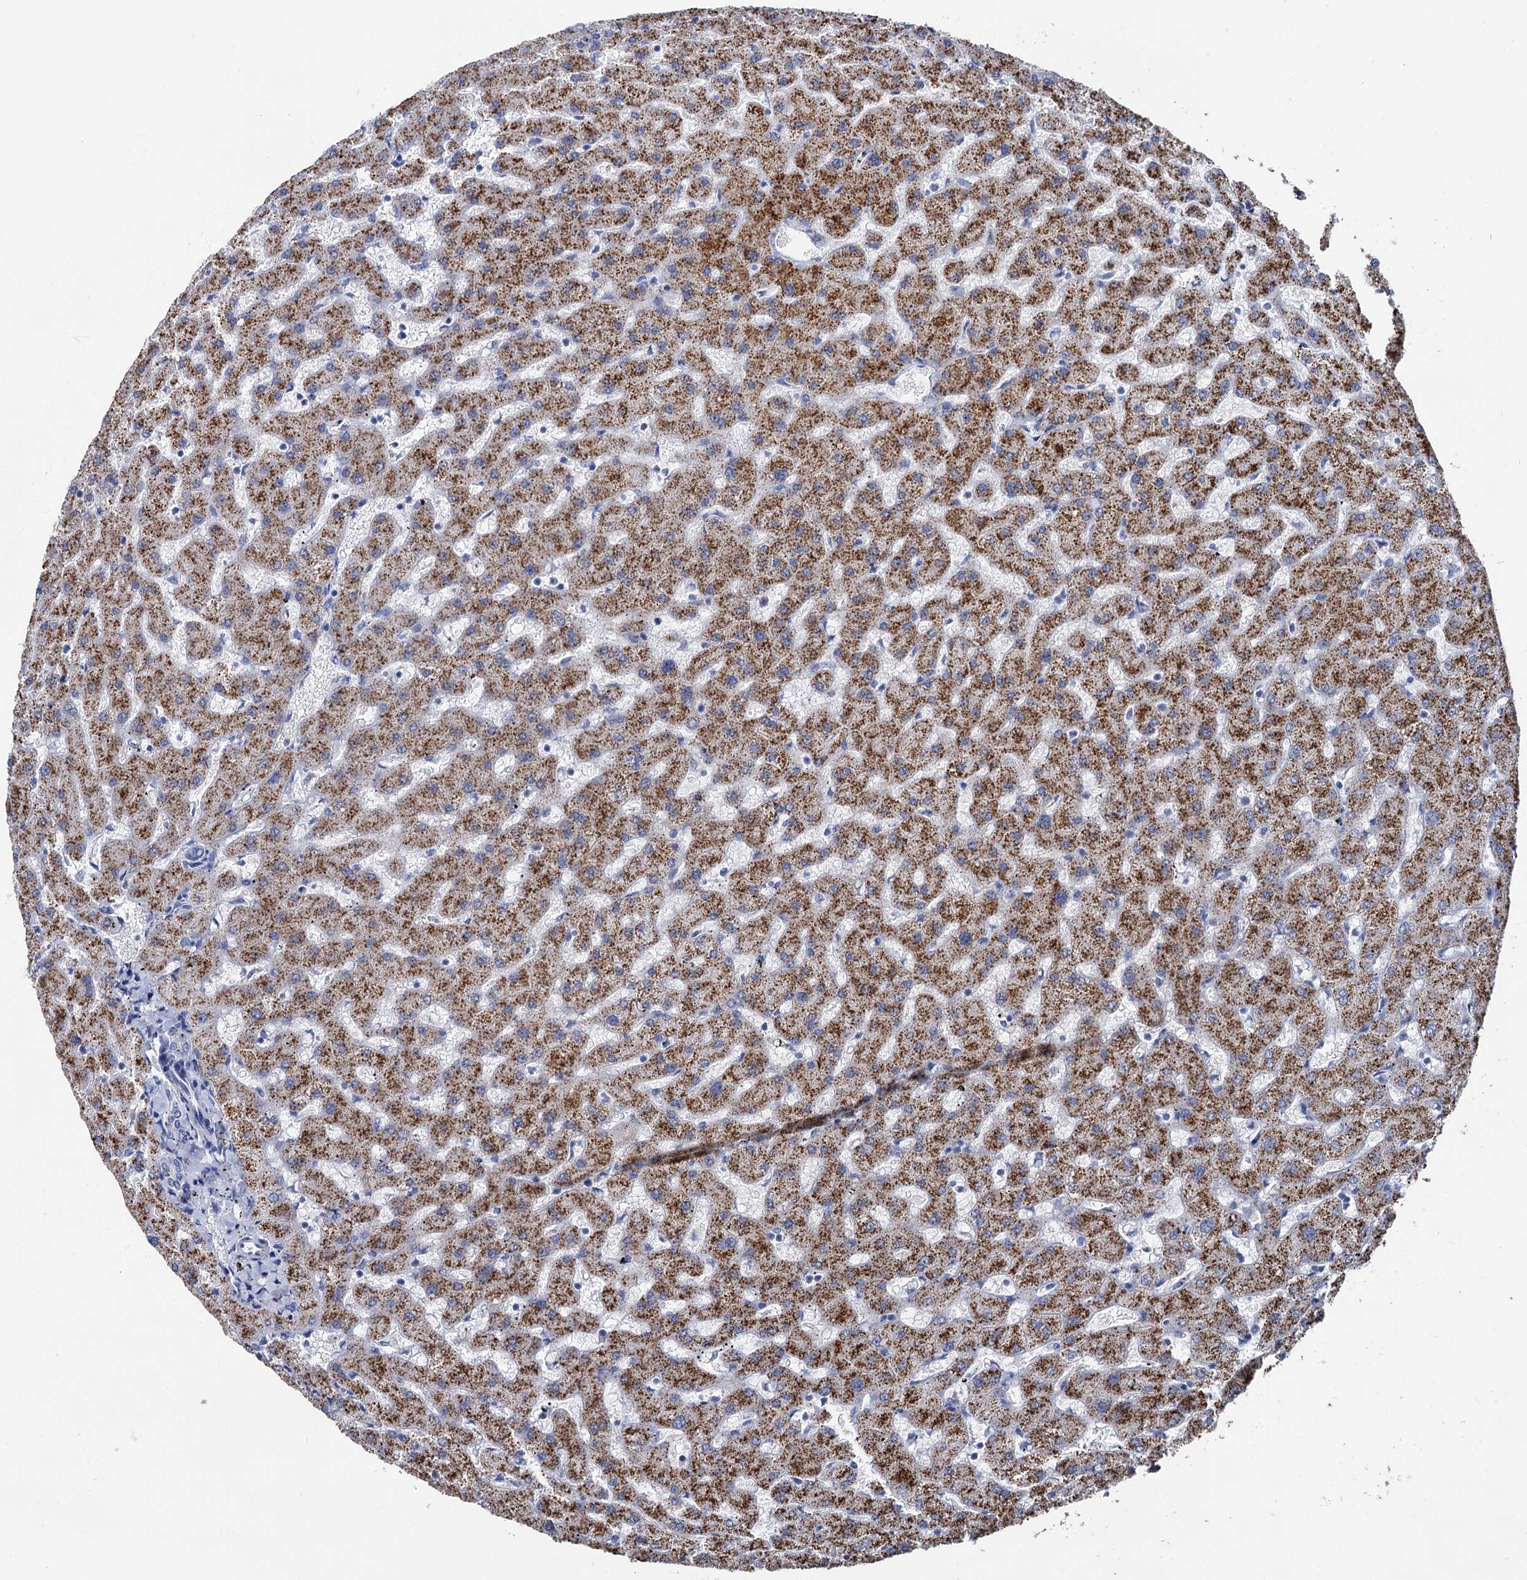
{"staining": {"intensity": "negative", "quantity": "none", "location": "none"}, "tissue": "liver", "cell_type": "Cholangiocytes", "image_type": "normal", "snomed": [{"axis": "morphology", "description": "Normal tissue, NOS"}, {"axis": "topography", "description": "Liver"}], "caption": "Immunohistochemistry histopathology image of unremarkable liver: liver stained with DAB reveals no significant protein positivity in cholangiocytes. Brightfield microscopy of immunohistochemistry stained with DAB (3,3'-diaminobenzidine) (brown) and hematoxylin (blue), captured at high magnification.", "gene": "CAPRIN2", "patient": {"sex": "female", "age": 63}}